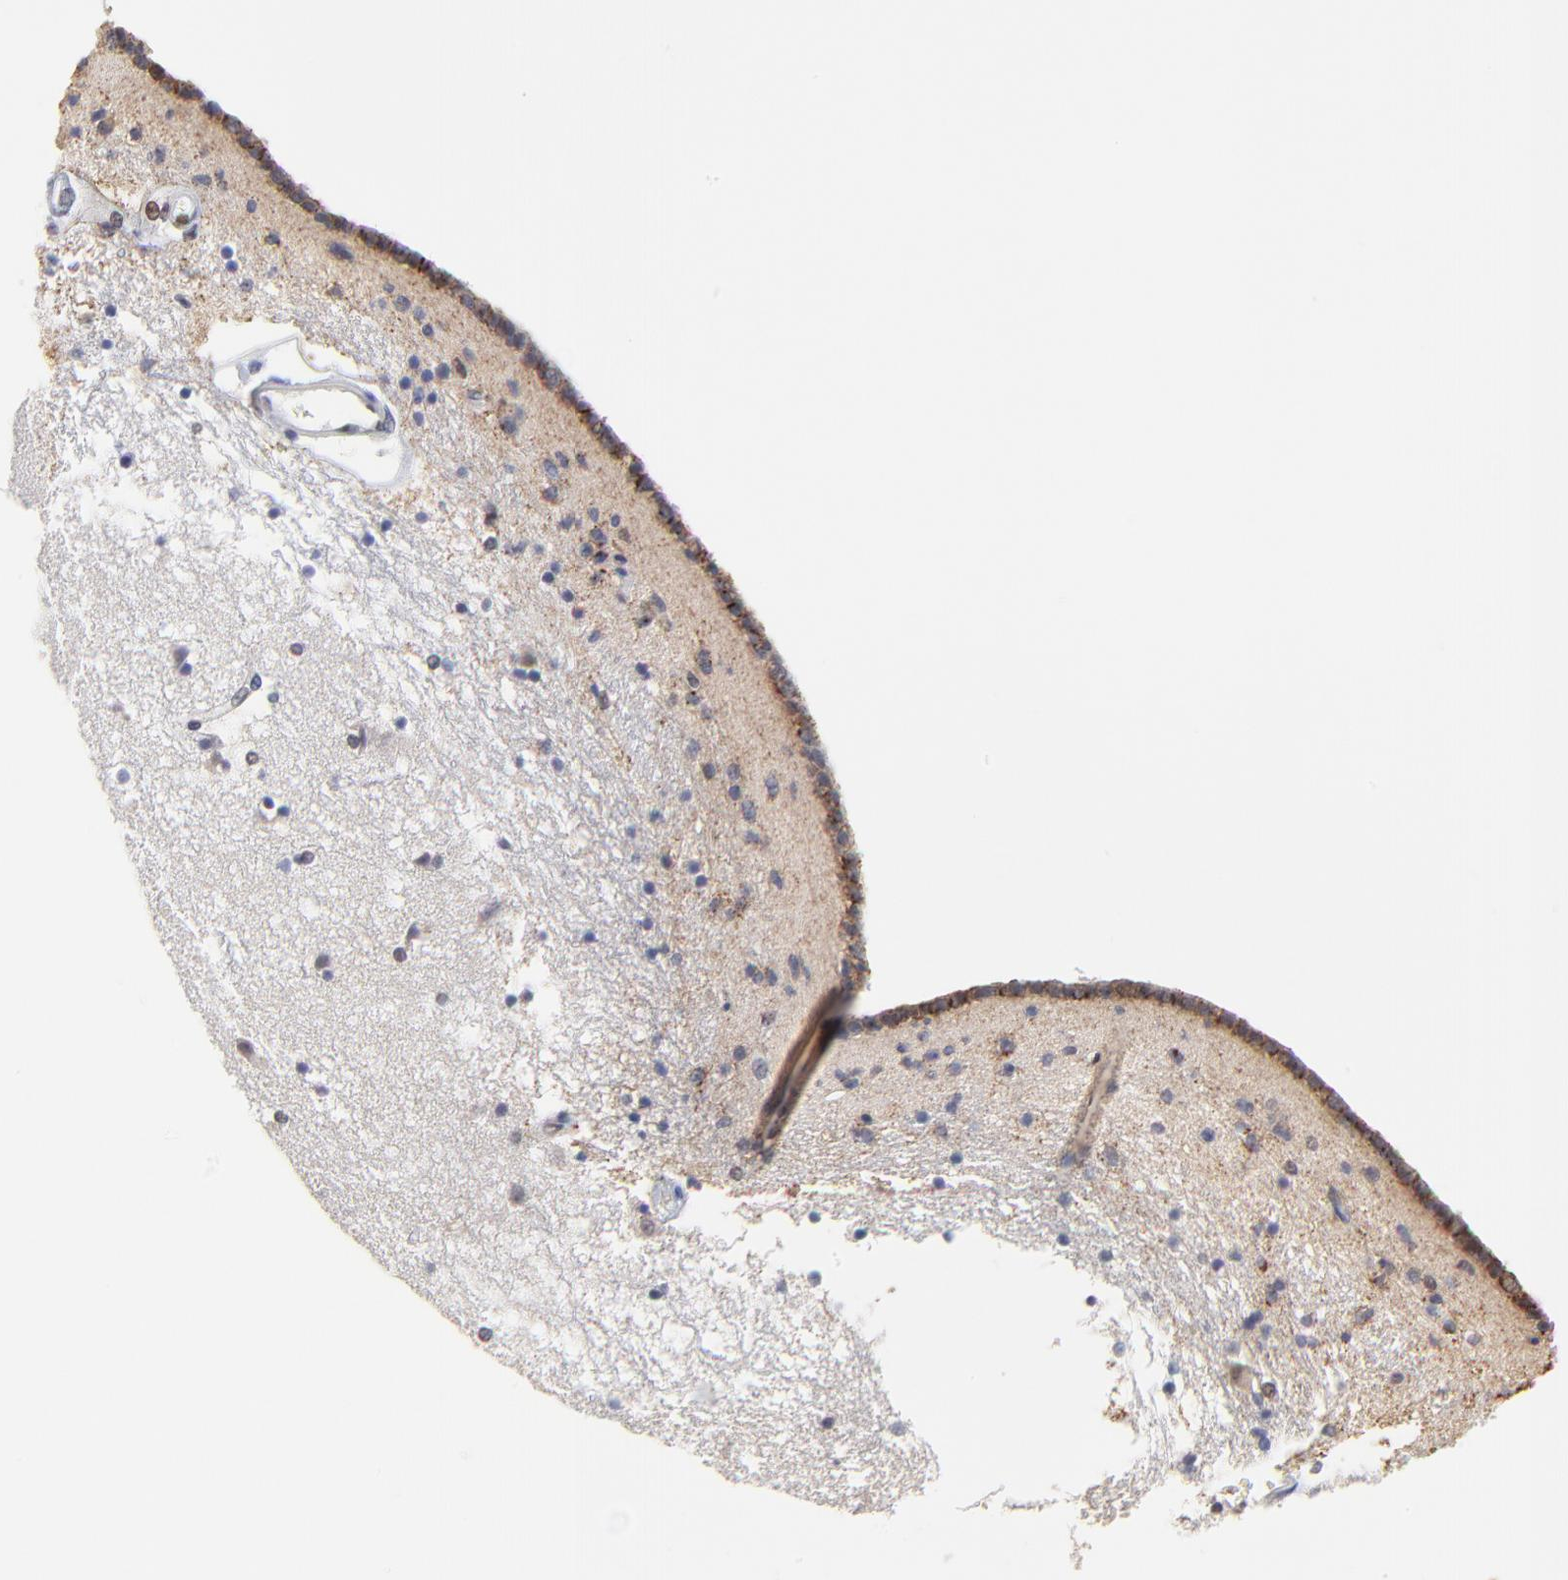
{"staining": {"intensity": "weak", "quantity": "25%-75%", "location": "nuclear"}, "tissue": "caudate", "cell_type": "Glial cells", "image_type": "normal", "snomed": [{"axis": "morphology", "description": "Normal tissue, NOS"}, {"axis": "topography", "description": "Lateral ventricle wall"}], "caption": "About 25%-75% of glial cells in benign caudate display weak nuclear protein staining as visualized by brown immunohistochemical staining.", "gene": "OGFOD1", "patient": {"sex": "male", "age": 45}}